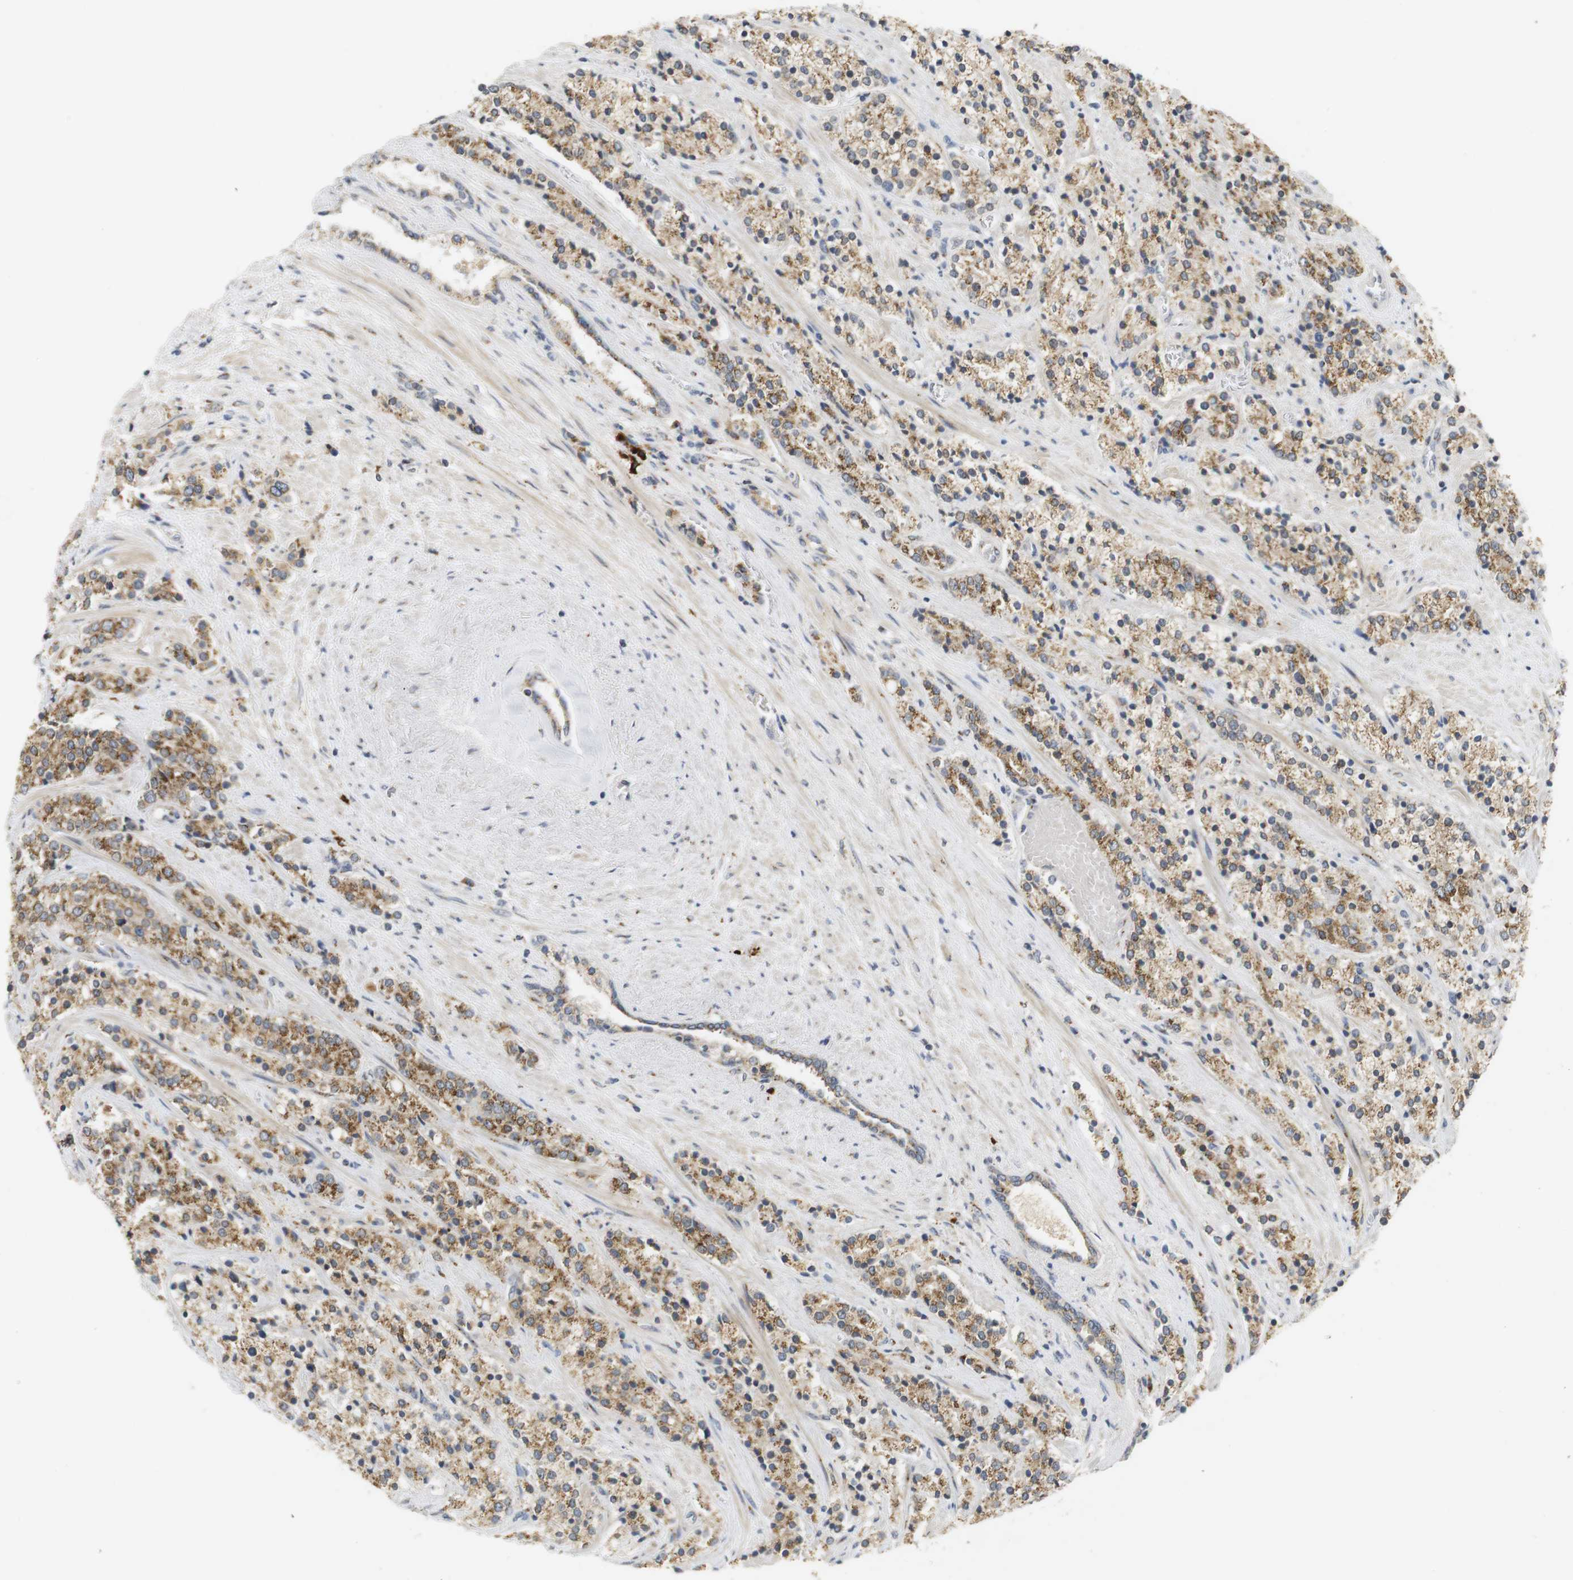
{"staining": {"intensity": "moderate", "quantity": ">75%", "location": "cytoplasmic/membranous"}, "tissue": "prostate cancer", "cell_type": "Tumor cells", "image_type": "cancer", "snomed": [{"axis": "morphology", "description": "Adenocarcinoma, High grade"}, {"axis": "topography", "description": "Prostate"}], "caption": "Protein expression analysis of human prostate cancer (high-grade adenocarcinoma) reveals moderate cytoplasmic/membranous expression in about >75% of tumor cells. (brown staining indicates protein expression, while blue staining denotes nuclei).", "gene": "ZFPL1", "patient": {"sex": "male", "age": 71}}